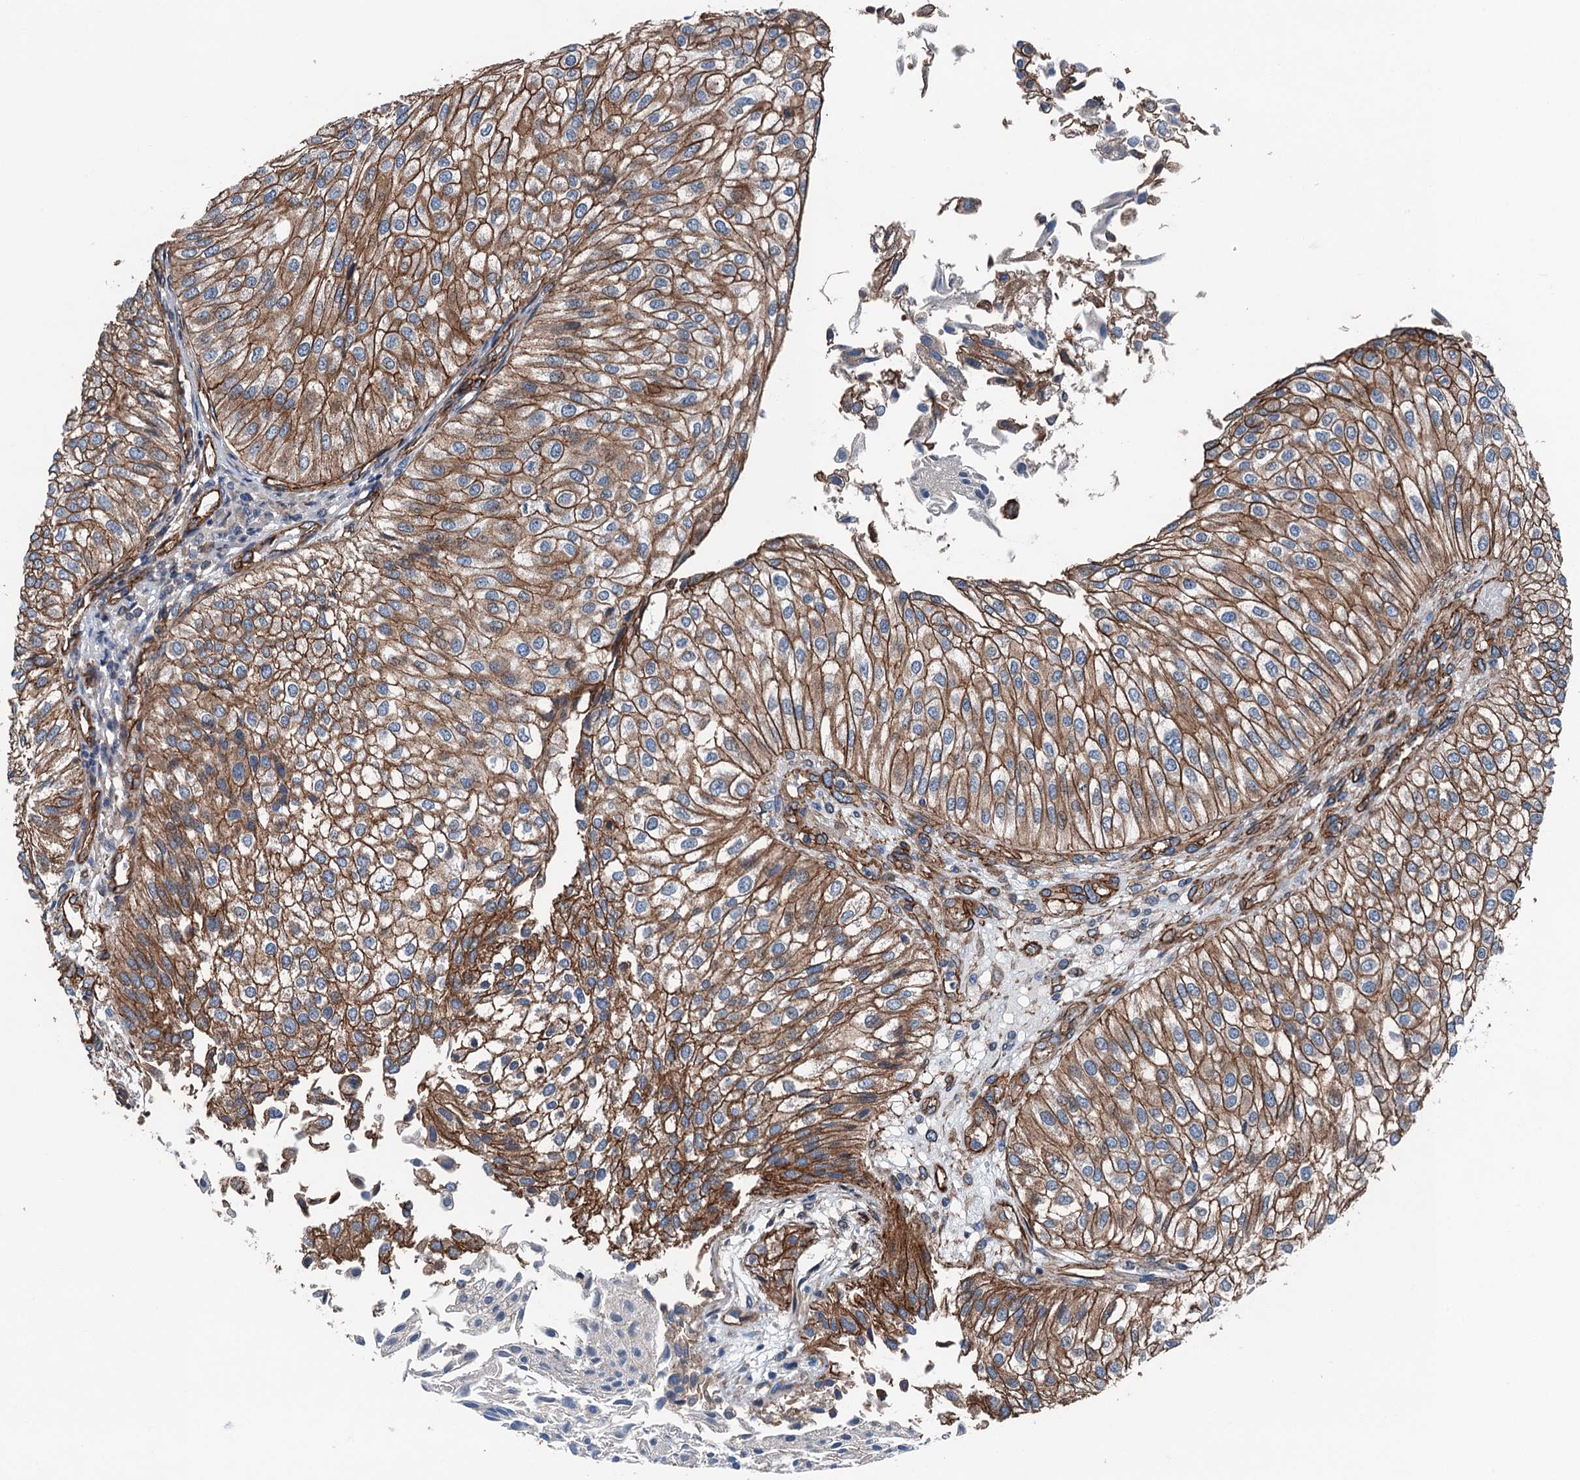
{"staining": {"intensity": "moderate", "quantity": ">75%", "location": "cytoplasmic/membranous"}, "tissue": "urothelial cancer", "cell_type": "Tumor cells", "image_type": "cancer", "snomed": [{"axis": "morphology", "description": "Urothelial carcinoma, Low grade"}, {"axis": "topography", "description": "Urinary bladder"}], "caption": "Tumor cells exhibit medium levels of moderate cytoplasmic/membranous staining in about >75% of cells in human urothelial cancer. (DAB = brown stain, brightfield microscopy at high magnification).", "gene": "NMRAL1", "patient": {"sex": "female", "age": 89}}